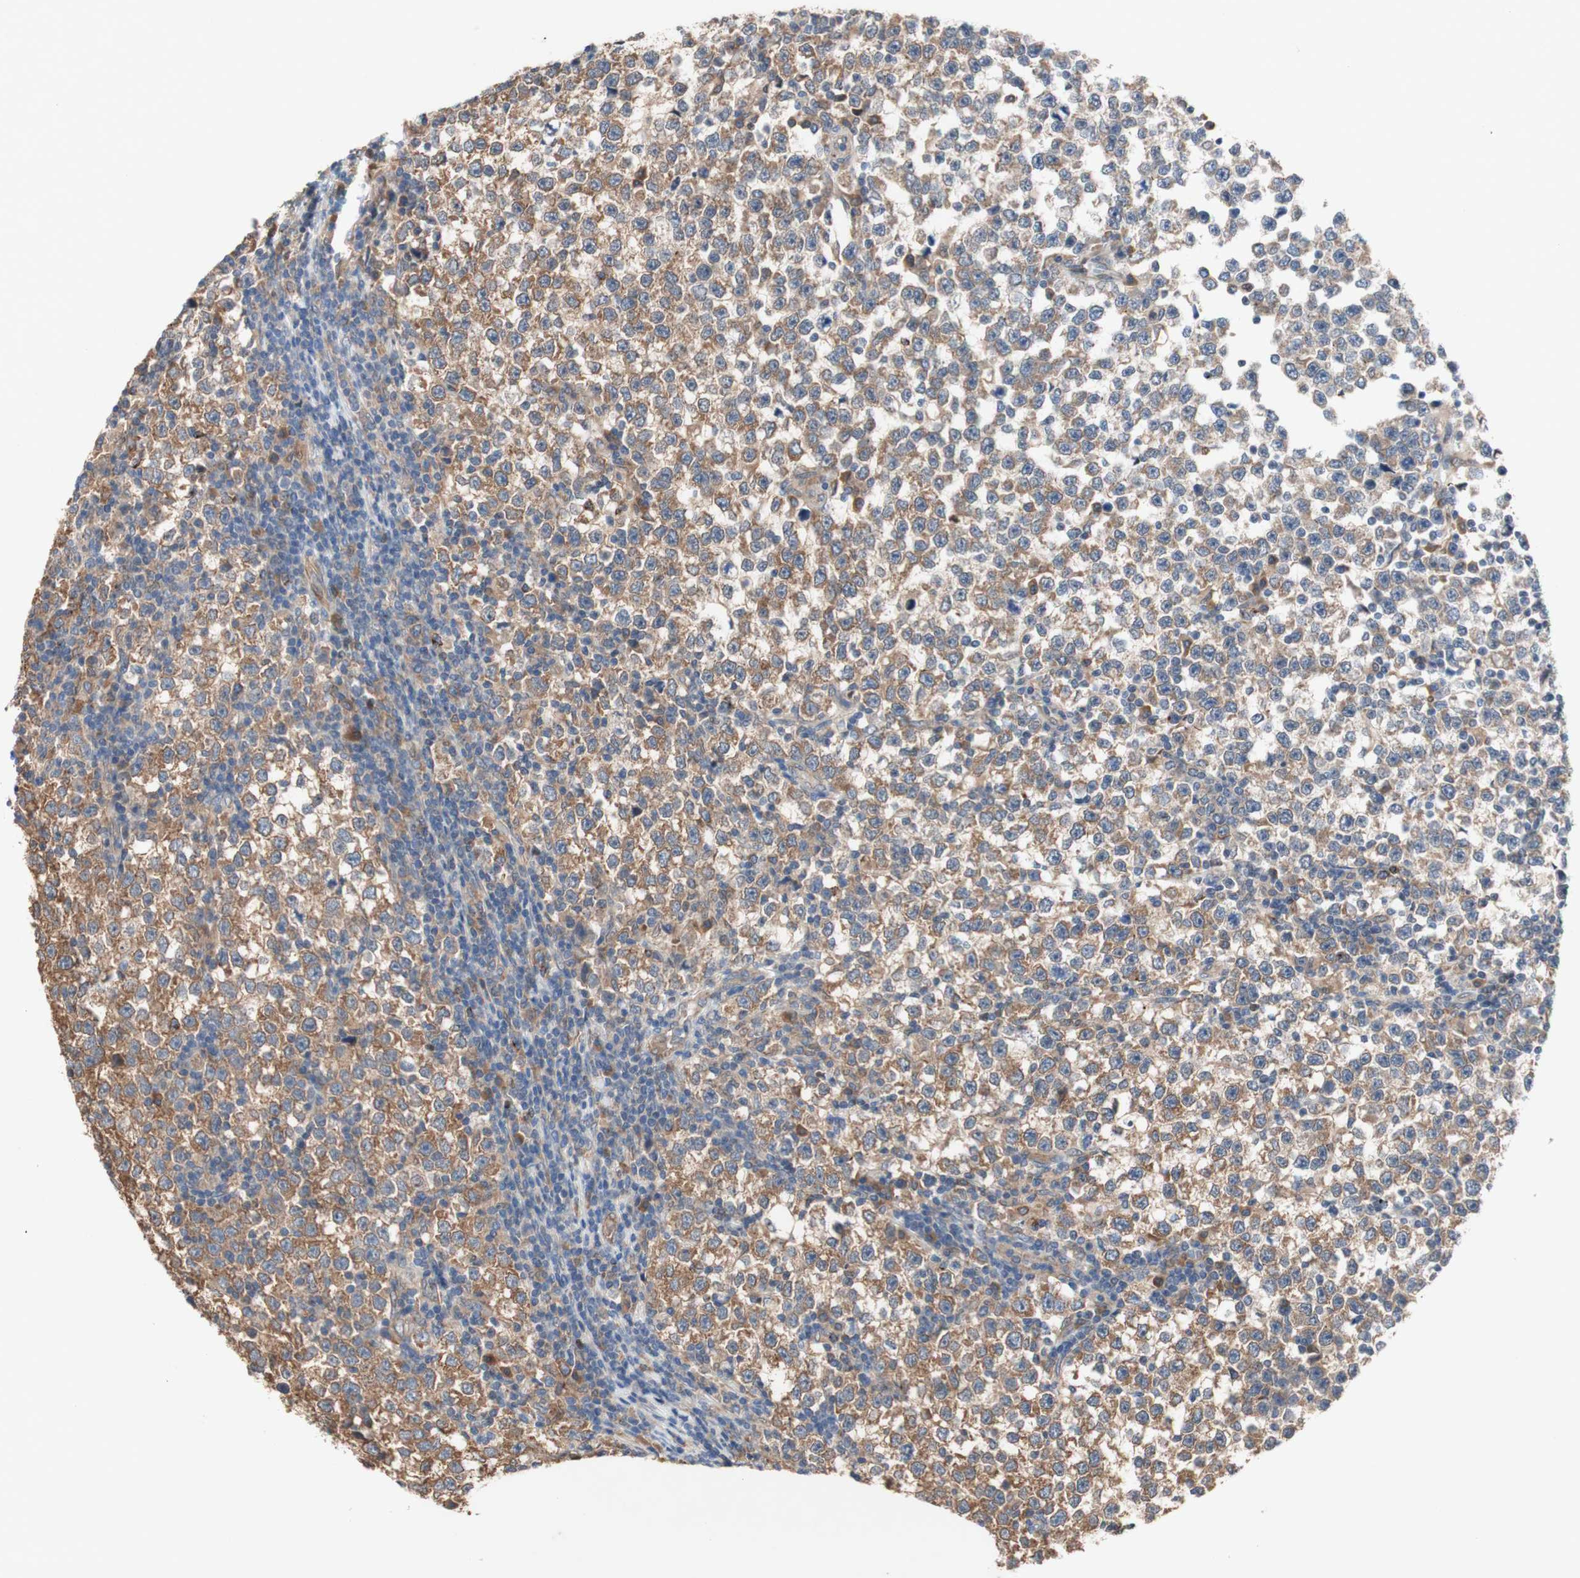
{"staining": {"intensity": "moderate", "quantity": ">75%", "location": "cytoplasmic/membranous"}, "tissue": "testis cancer", "cell_type": "Tumor cells", "image_type": "cancer", "snomed": [{"axis": "morphology", "description": "Seminoma, NOS"}, {"axis": "topography", "description": "Testis"}], "caption": "A medium amount of moderate cytoplasmic/membranous expression is present in approximately >75% of tumor cells in testis cancer (seminoma) tissue.", "gene": "PDGFB", "patient": {"sex": "male", "age": 43}}